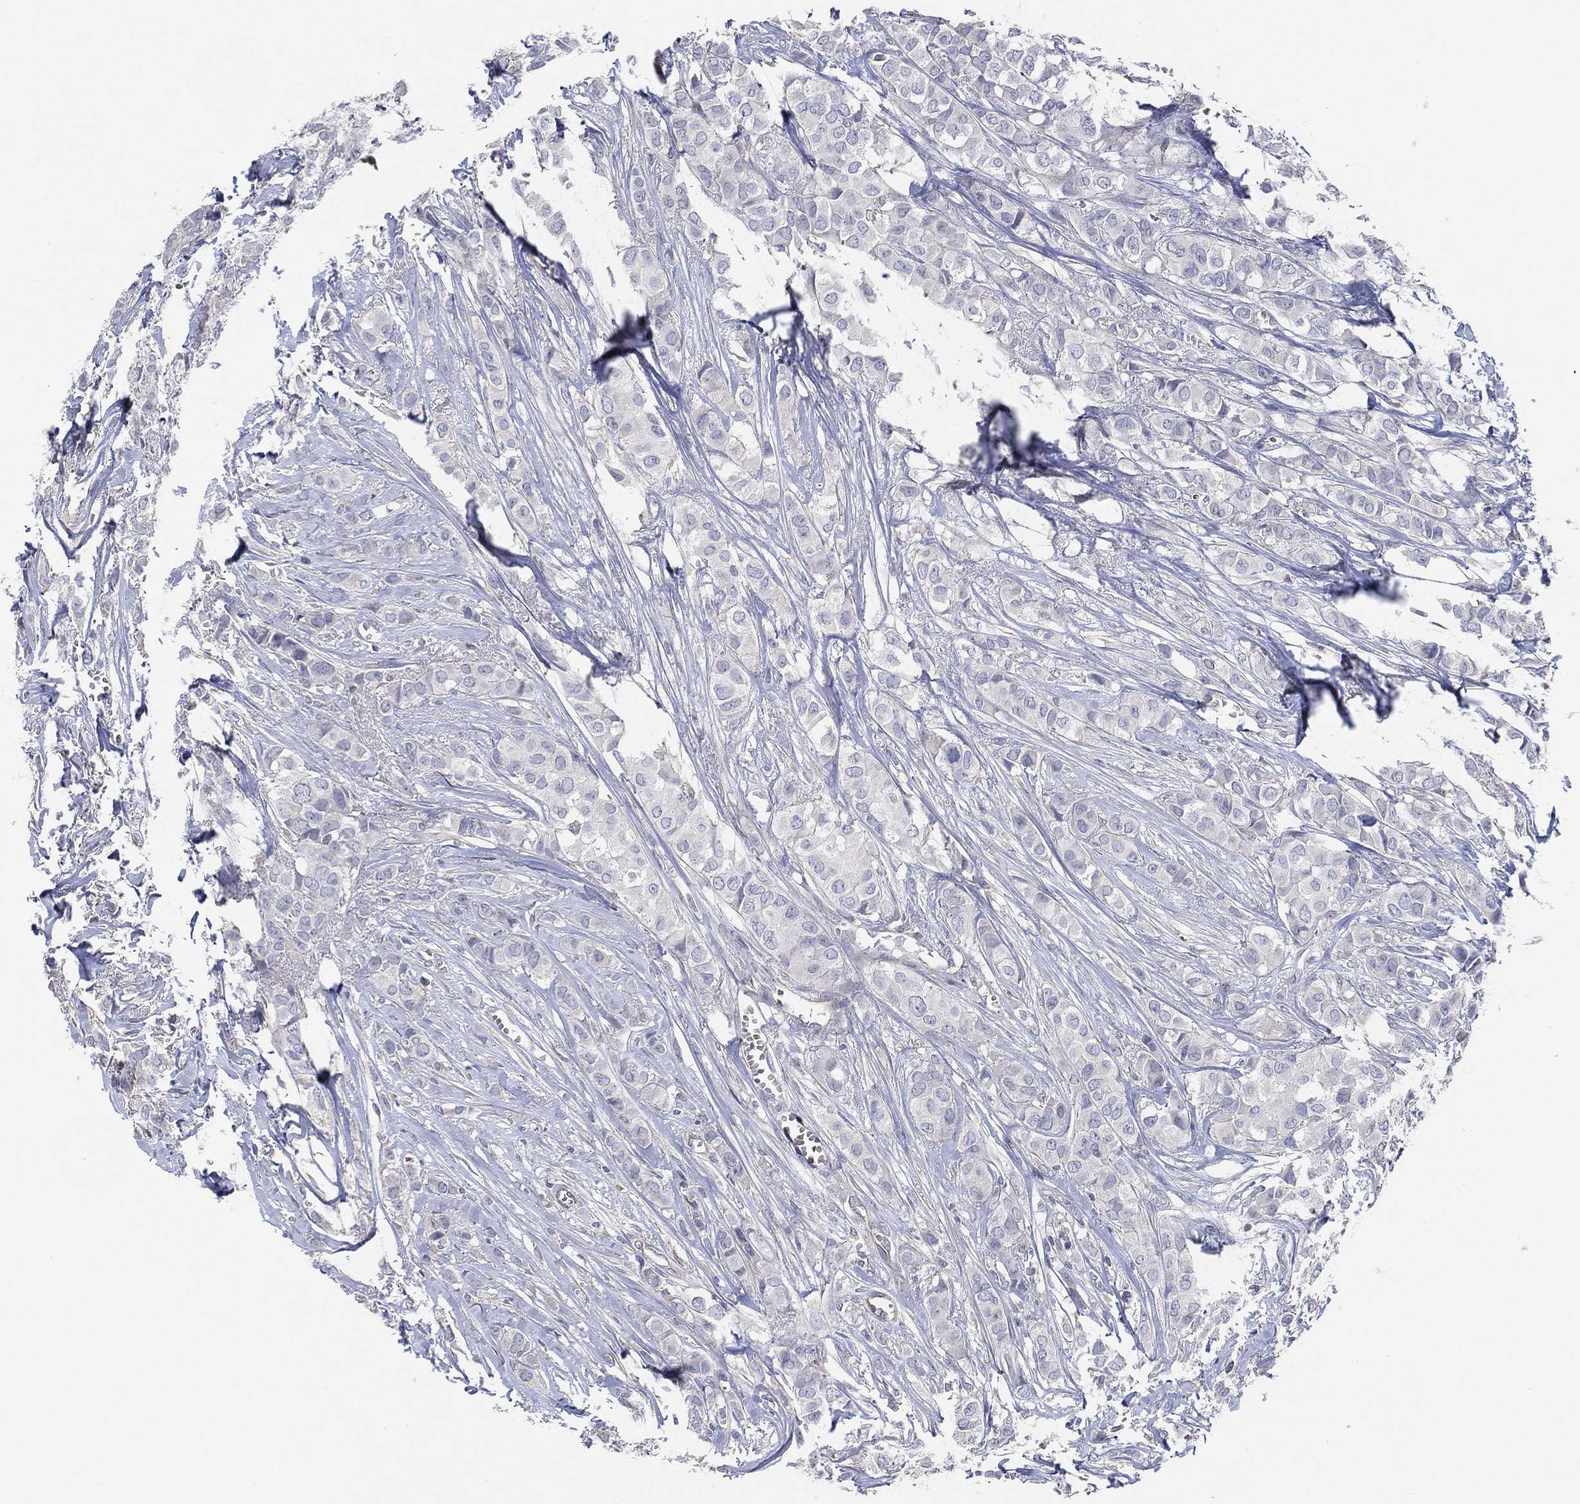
{"staining": {"intensity": "negative", "quantity": "none", "location": "none"}, "tissue": "breast cancer", "cell_type": "Tumor cells", "image_type": "cancer", "snomed": [{"axis": "morphology", "description": "Duct carcinoma"}, {"axis": "topography", "description": "Breast"}], "caption": "Tumor cells show no significant positivity in breast infiltrating ductal carcinoma.", "gene": "CFTR", "patient": {"sex": "female", "age": 85}}